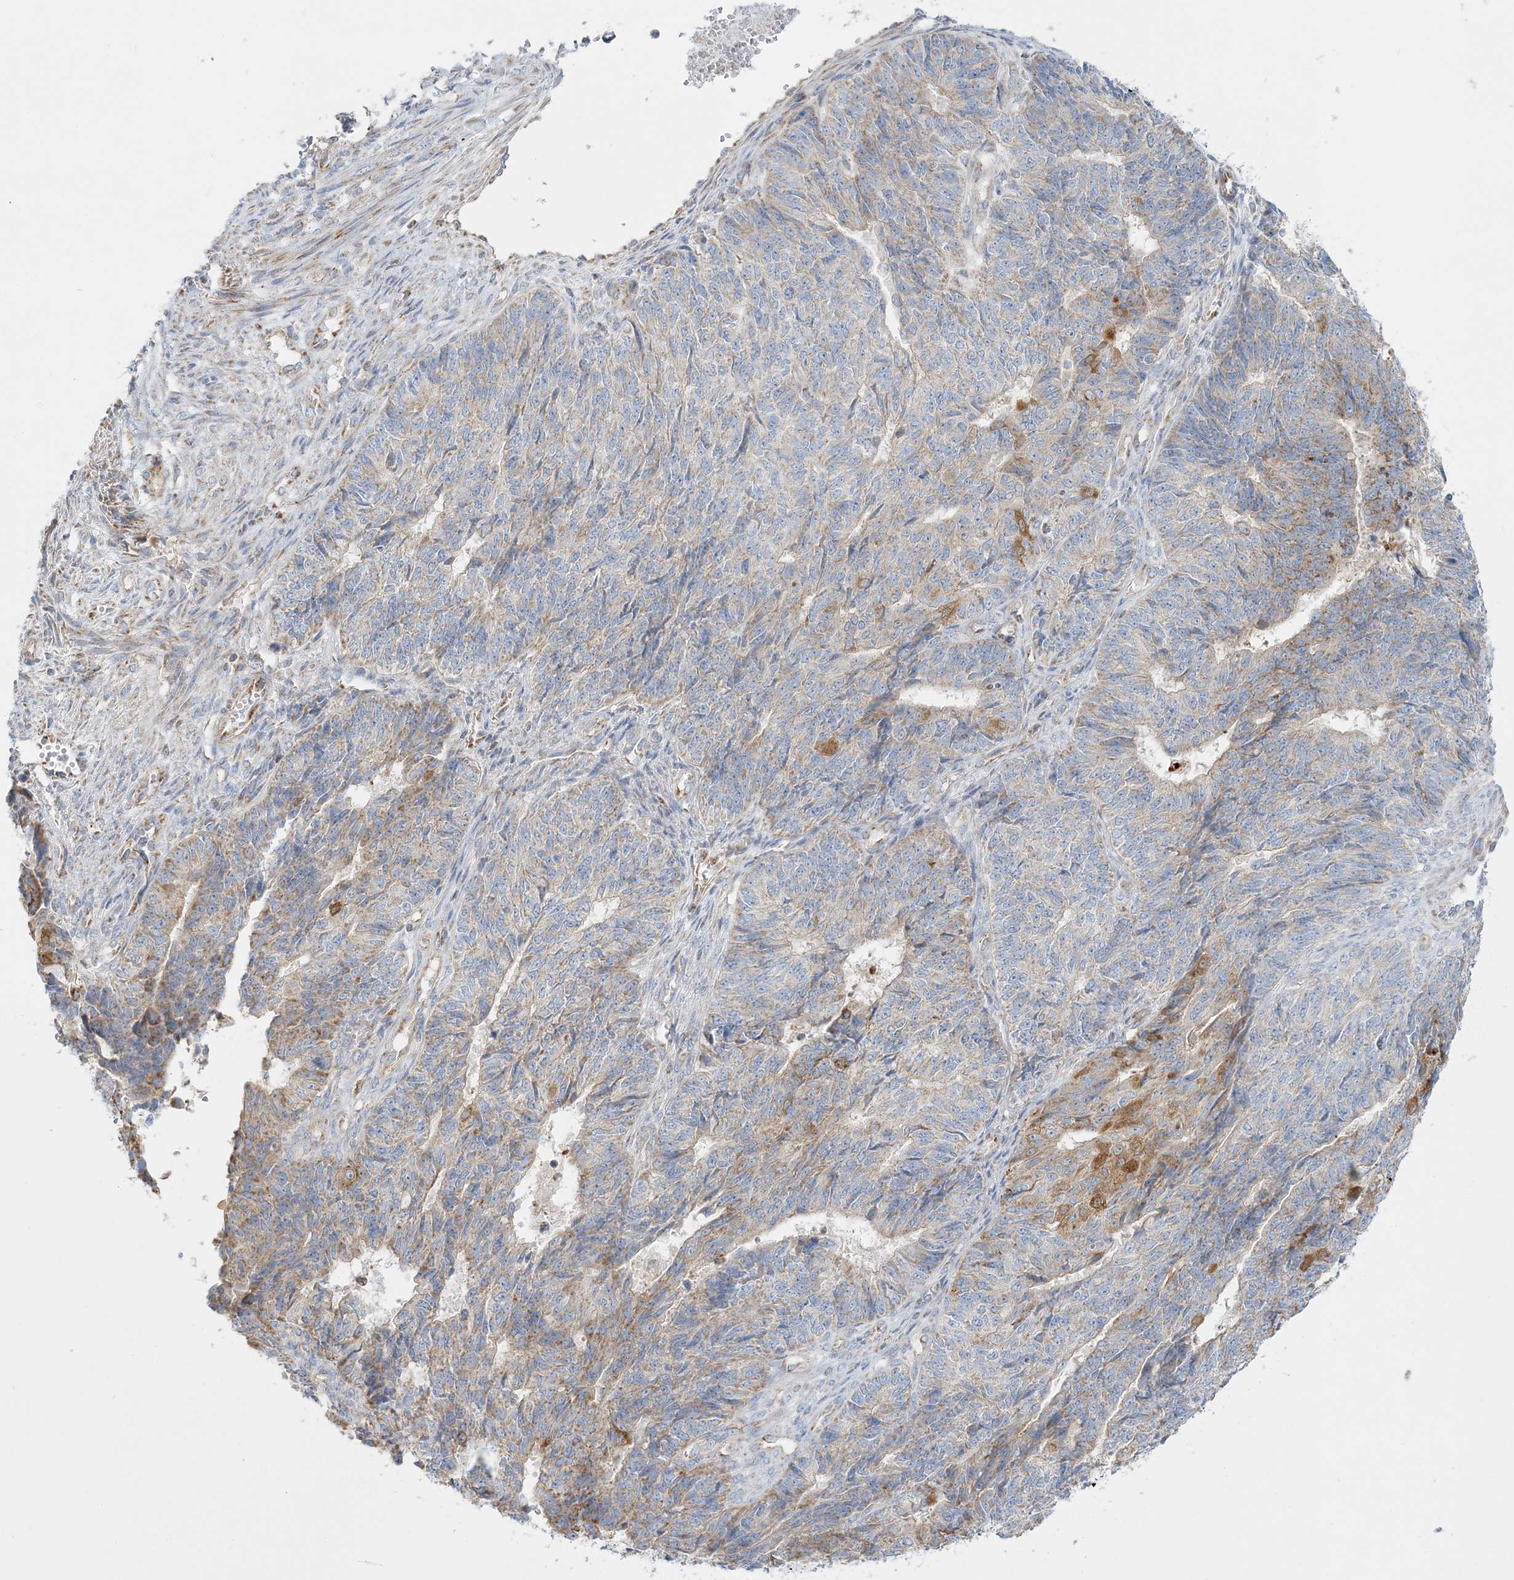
{"staining": {"intensity": "weak", "quantity": "<25%", "location": "cytoplasmic/membranous"}, "tissue": "endometrial cancer", "cell_type": "Tumor cells", "image_type": "cancer", "snomed": [{"axis": "morphology", "description": "Adenocarcinoma, NOS"}, {"axis": "topography", "description": "Endometrium"}], "caption": "Tumor cells show no significant protein positivity in endometrial cancer. (DAB immunohistochemistry, high magnification).", "gene": "TBC1D14", "patient": {"sex": "female", "age": 32}}